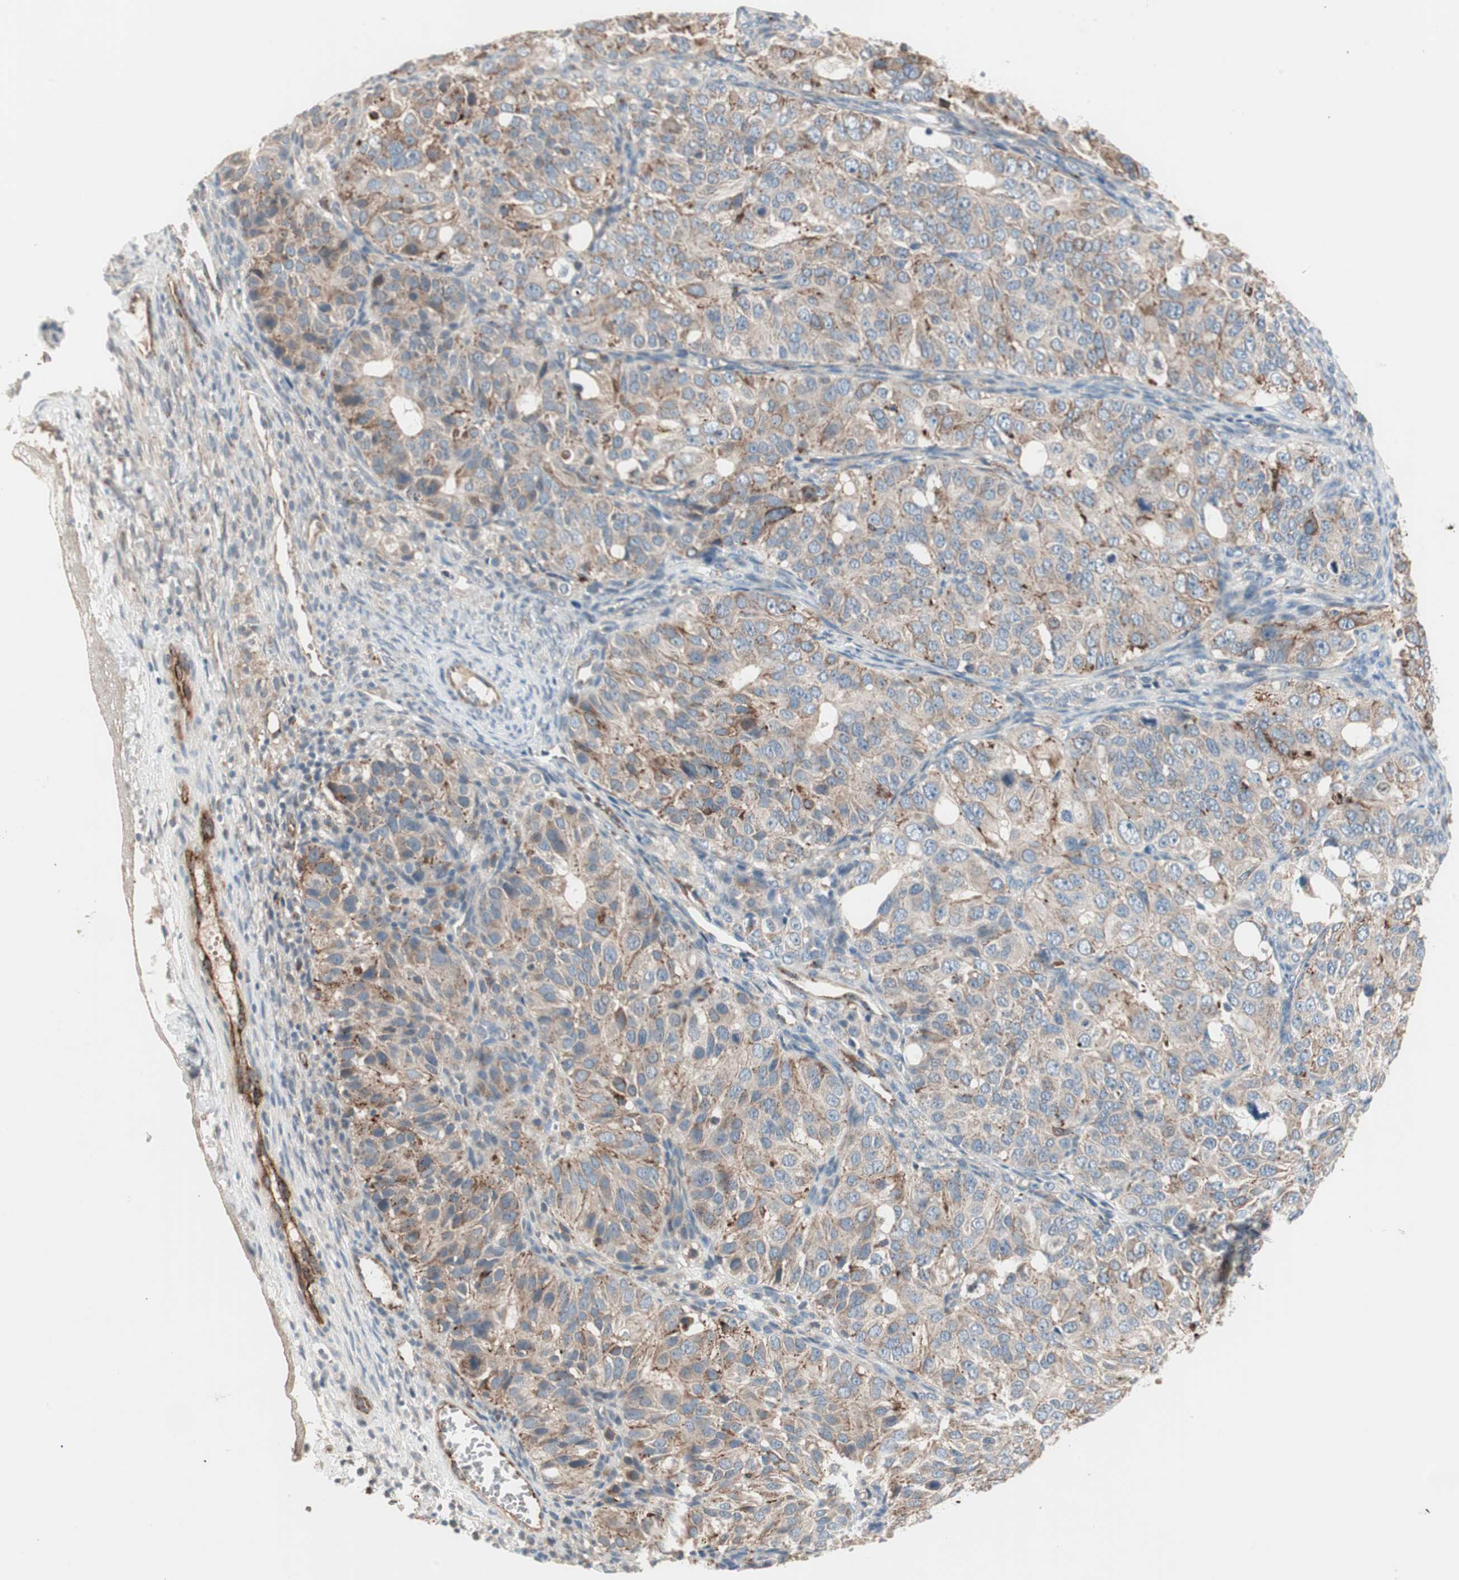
{"staining": {"intensity": "moderate", "quantity": ">75%", "location": "cytoplasmic/membranous"}, "tissue": "ovarian cancer", "cell_type": "Tumor cells", "image_type": "cancer", "snomed": [{"axis": "morphology", "description": "Carcinoma, endometroid"}, {"axis": "topography", "description": "Ovary"}], "caption": "Approximately >75% of tumor cells in endometroid carcinoma (ovarian) reveal moderate cytoplasmic/membranous protein staining as visualized by brown immunohistochemical staining.", "gene": "FGFR4", "patient": {"sex": "female", "age": 51}}